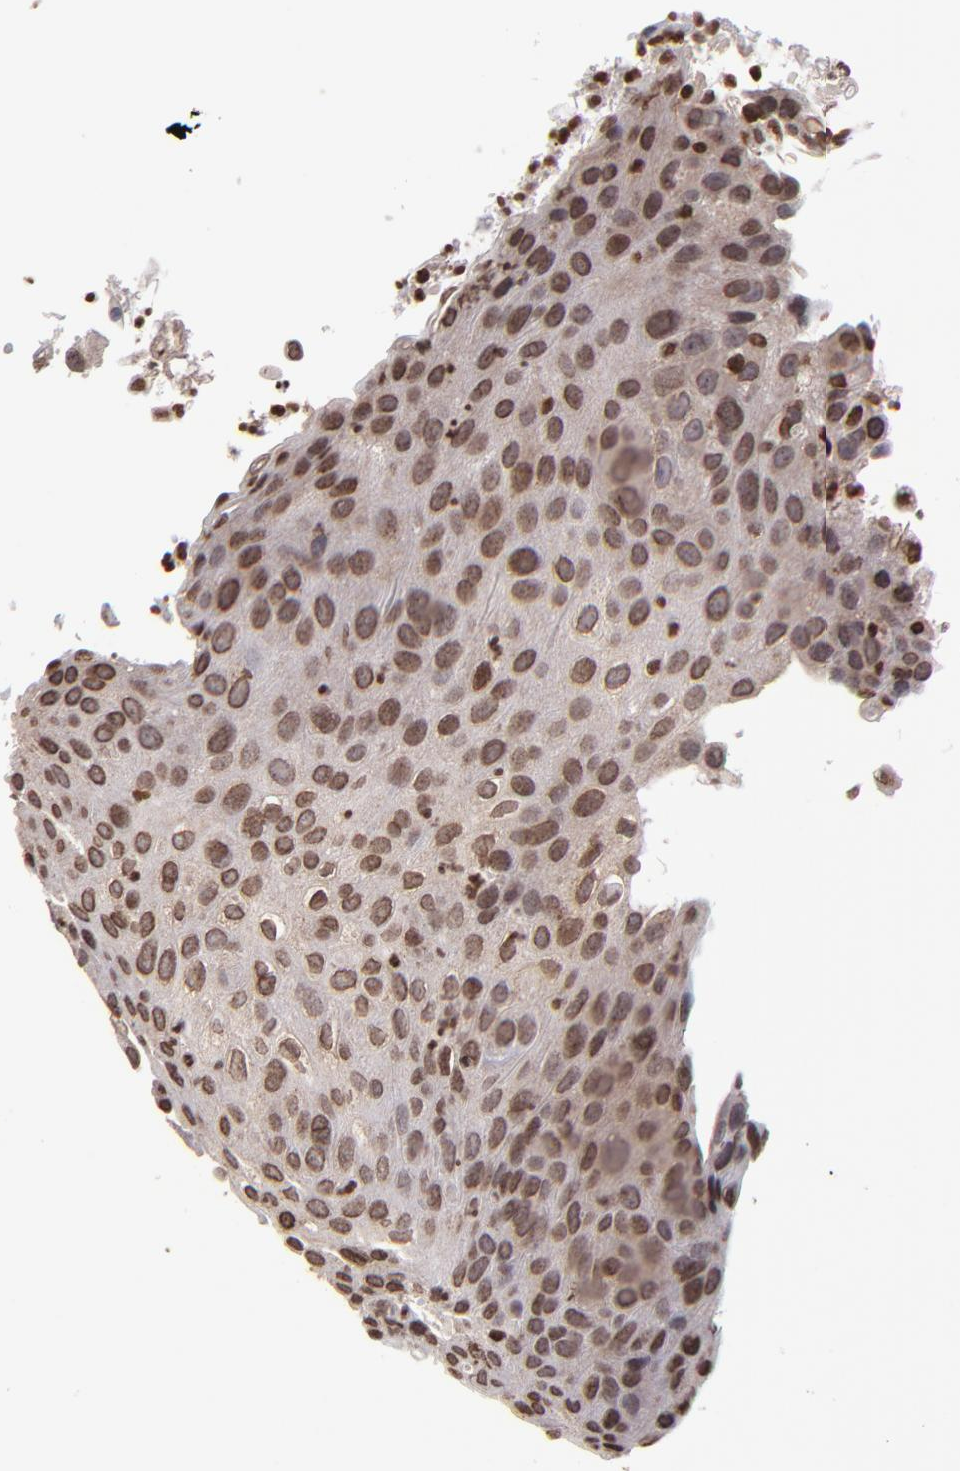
{"staining": {"intensity": "moderate", "quantity": ">75%", "location": "cytoplasmic/membranous,nuclear"}, "tissue": "skin cancer", "cell_type": "Tumor cells", "image_type": "cancer", "snomed": [{"axis": "morphology", "description": "Squamous cell carcinoma, NOS"}, {"axis": "topography", "description": "Skin"}], "caption": "Immunohistochemical staining of skin squamous cell carcinoma reveals moderate cytoplasmic/membranous and nuclear protein expression in about >75% of tumor cells.", "gene": "CSDC2", "patient": {"sex": "male", "age": 87}}